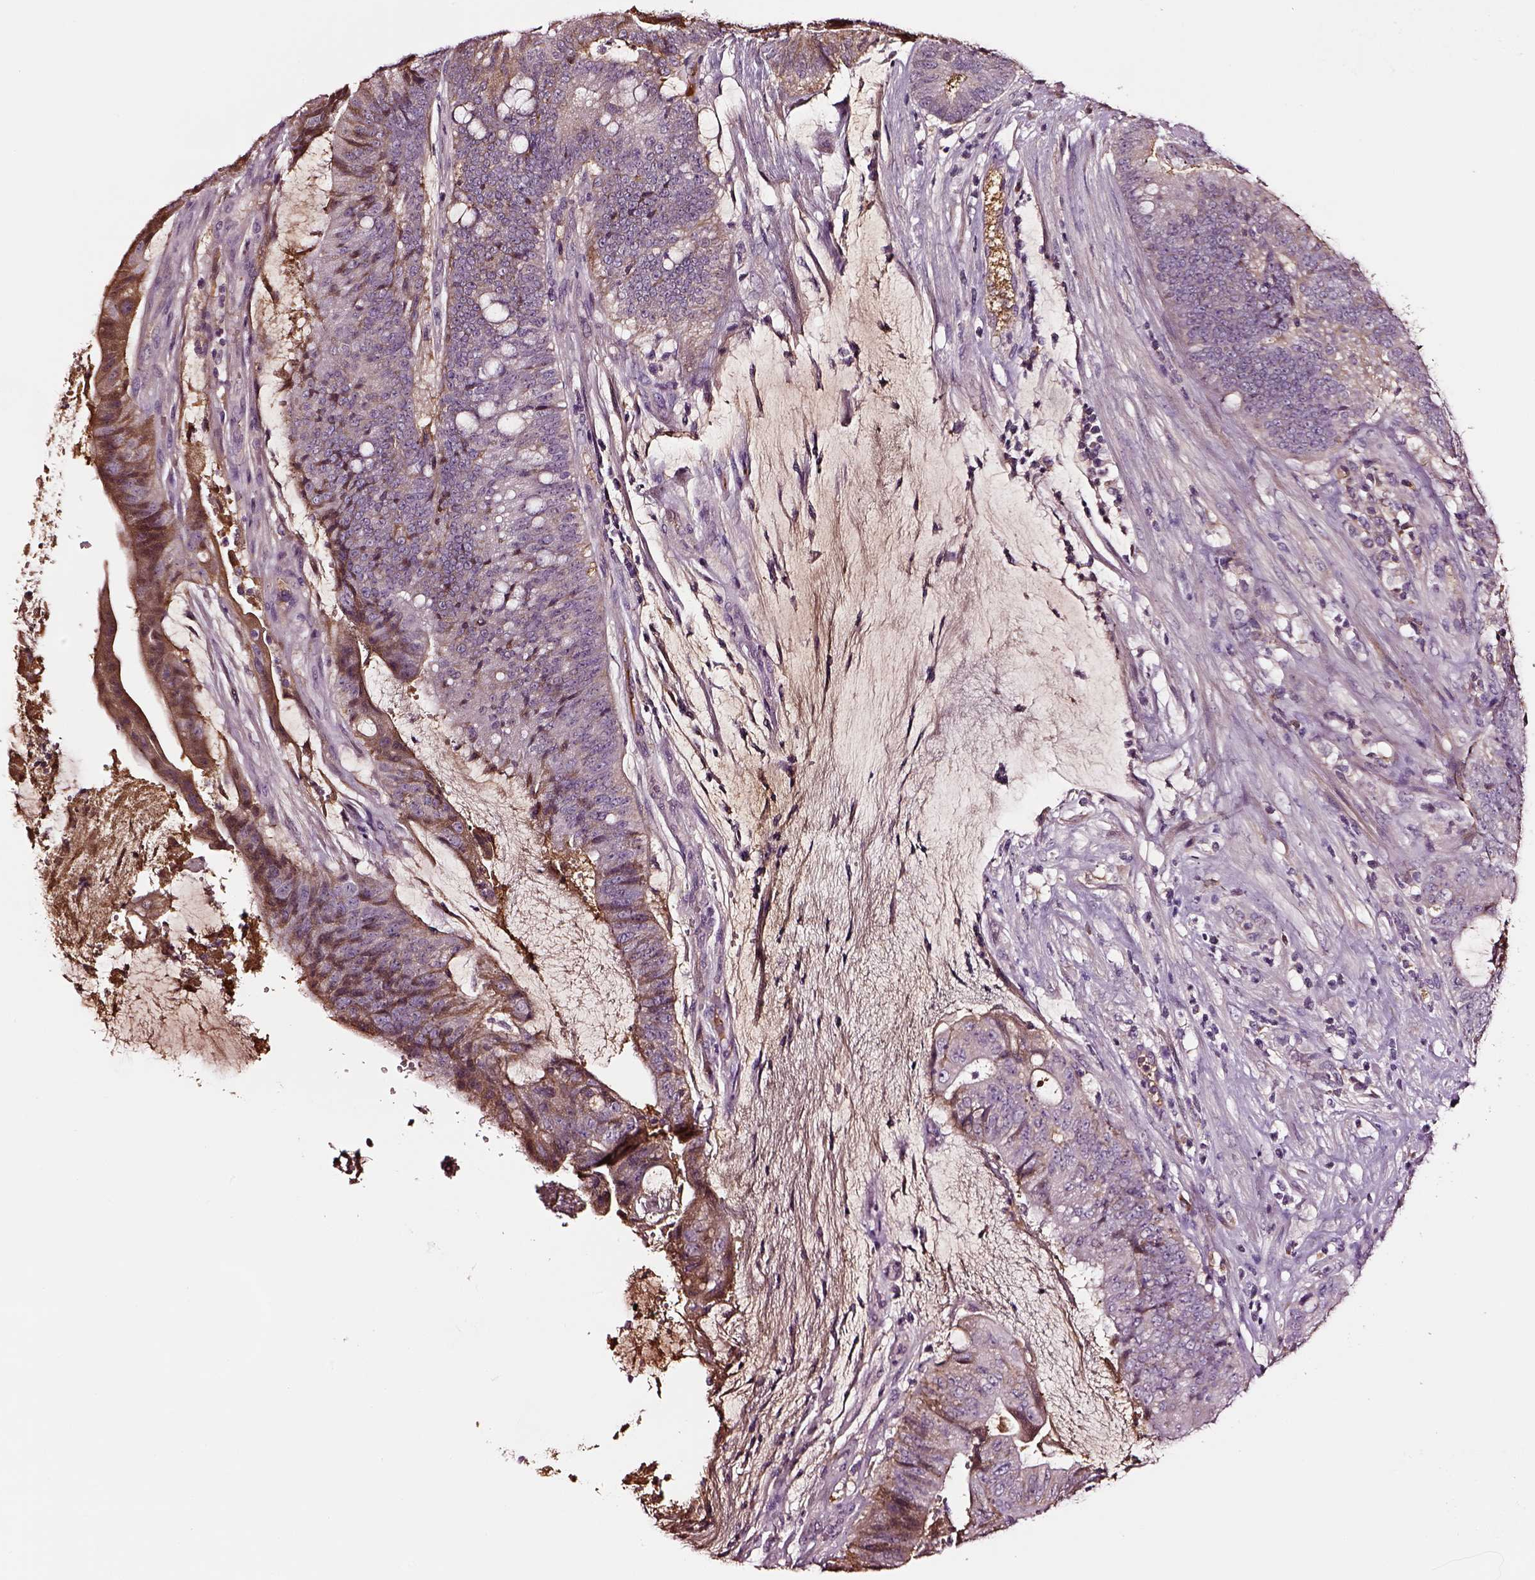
{"staining": {"intensity": "weak", "quantity": "25%-75%", "location": "cytoplasmic/membranous"}, "tissue": "colorectal cancer", "cell_type": "Tumor cells", "image_type": "cancer", "snomed": [{"axis": "morphology", "description": "Adenocarcinoma, NOS"}, {"axis": "topography", "description": "Colon"}], "caption": "Colorectal cancer (adenocarcinoma) tissue reveals weak cytoplasmic/membranous expression in about 25%-75% of tumor cells The protein of interest is stained brown, and the nuclei are stained in blue (DAB (3,3'-diaminobenzidine) IHC with brightfield microscopy, high magnification).", "gene": "TF", "patient": {"sex": "female", "age": 43}}